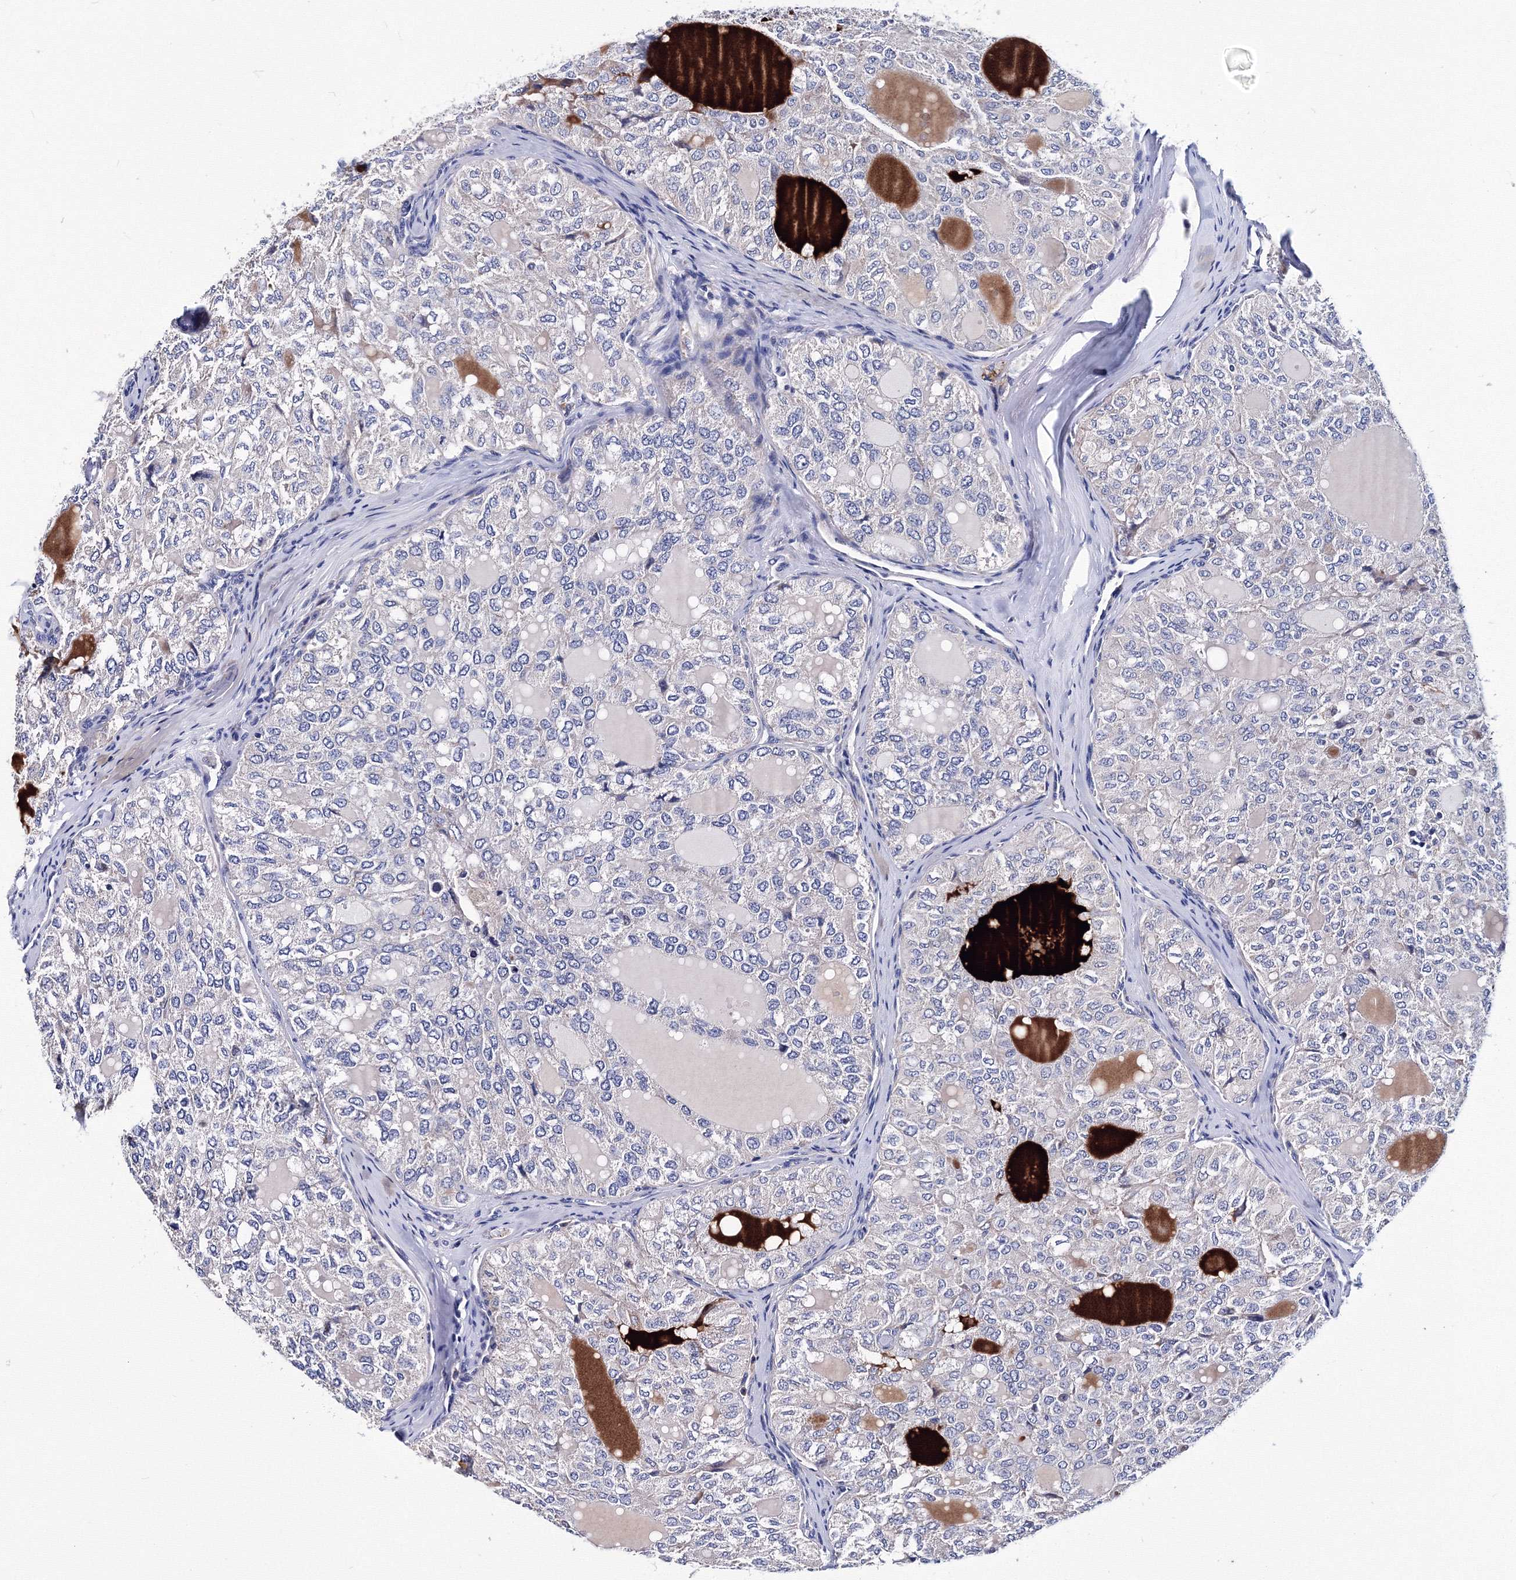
{"staining": {"intensity": "negative", "quantity": "none", "location": "none"}, "tissue": "thyroid cancer", "cell_type": "Tumor cells", "image_type": "cancer", "snomed": [{"axis": "morphology", "description": "Follicular adenoma carcinoma, NOS"}, {"axis": "topography", "description": "Thyroid gland"}], "caption": "High magnification brightfield microscopy of thyroid cancer (follicular adenoma carcinoma) stained with DAB (brown) and counterstained with hematoxylin (blue): tumor cells show no significant expression.", "gene": "TRPM2", "patient": {"sex": "male", "age": 75}}